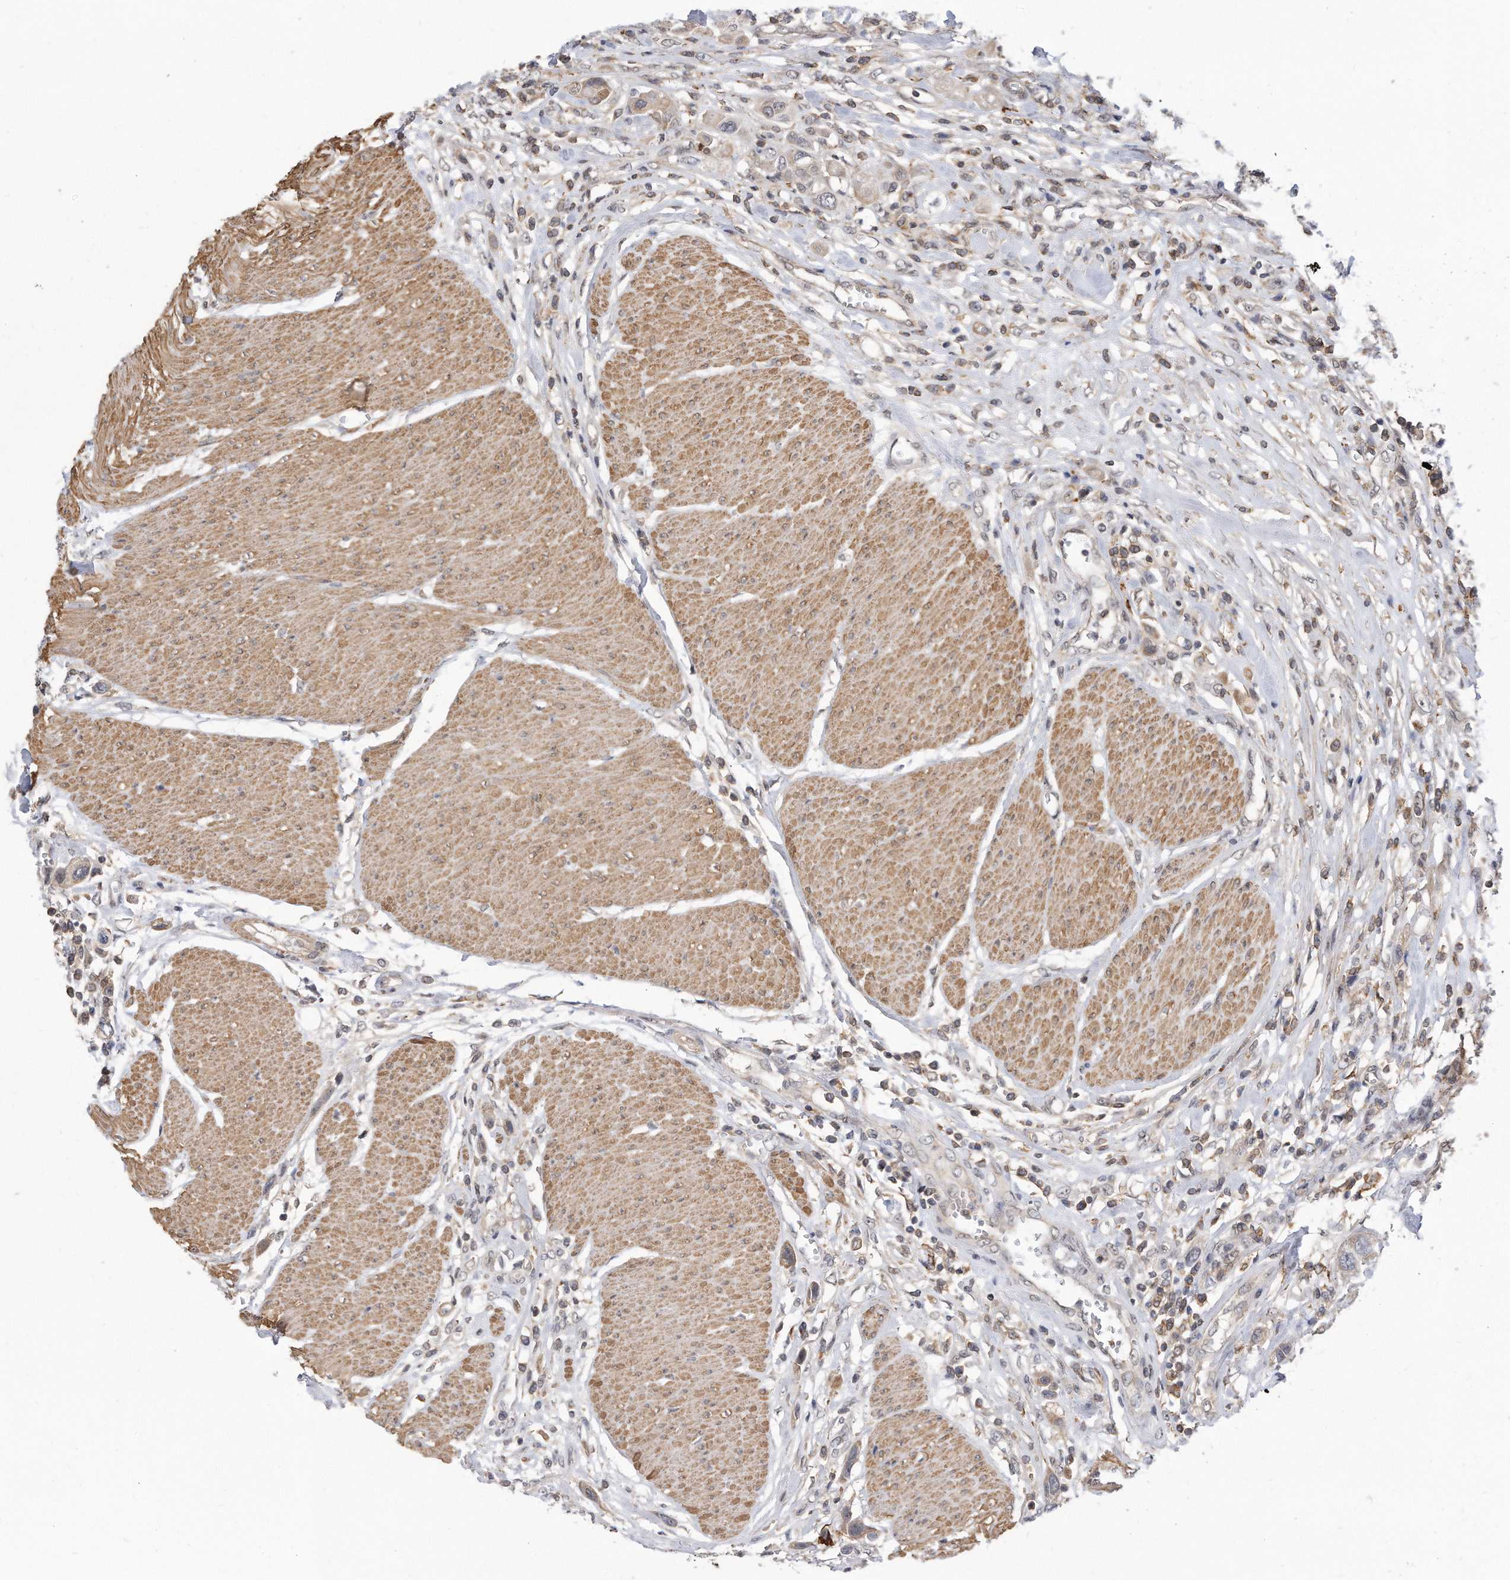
{"staining": {"intensity": "weak", "quantity": "<25%", "location": "cytoplasmic/membranous"}, "tissue": "urothelial cancer", "cell_type": "Tumor cells", "image_type": "cancer", "snomed": [{"axis": "morphology", "description": "Urothelial carcinoma, High grade"}, {"axis": "topography", "description": "Urinary bladder"}], "caption": "Human urothelial cancer stained for a protein using immunohistochemistry demonstrates no expression in tumor cells.", "gene": "TCP1", "patient": {"sex": "male", "age": 50}}